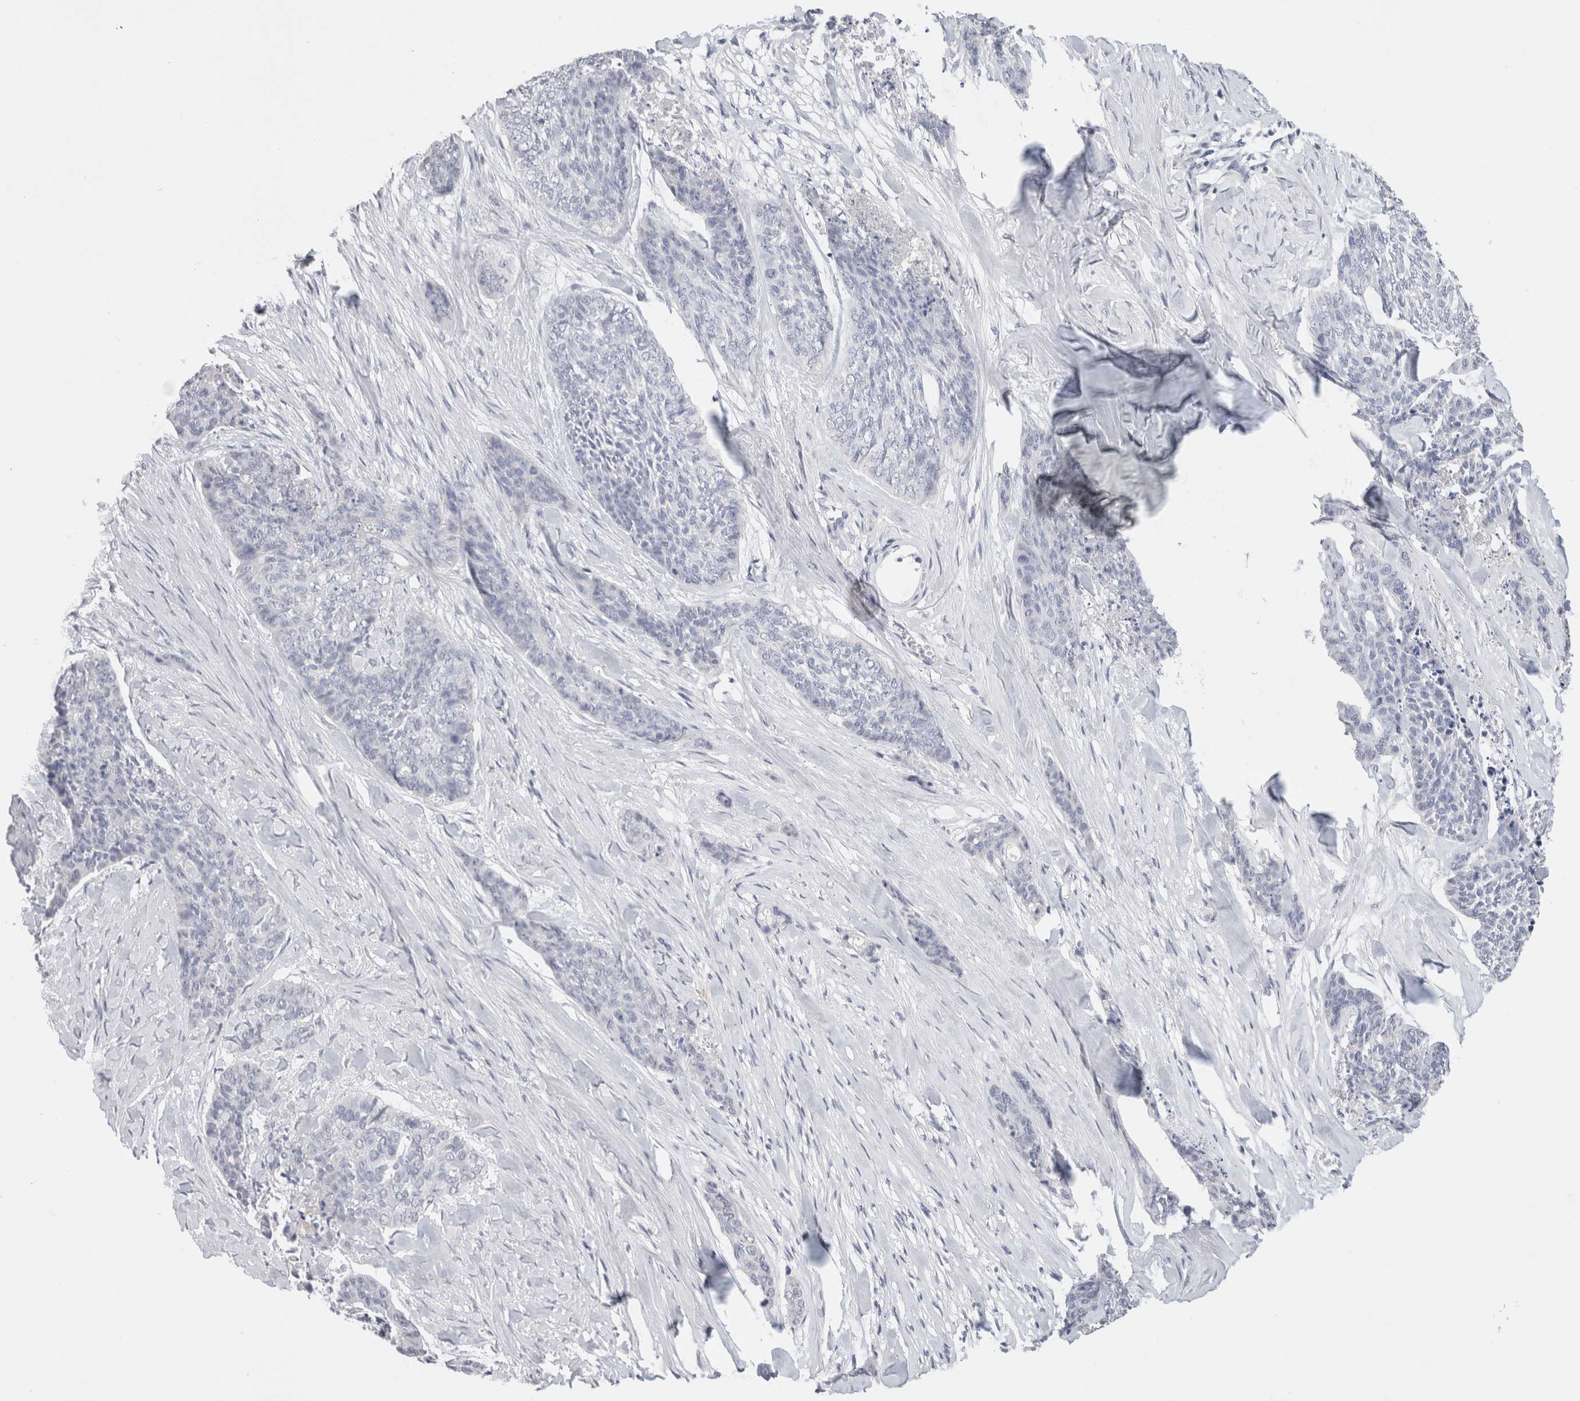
{"staining": {"intensity": "negative", "quantity": "none", "location": "none"}, "tissue": "skin cancer", "cell_type": "Tumor cells", "image_type": "cancer", "snomed": [{"axis": "morphology", "description": "Basal cell carcinoma"}, {"axis": "topography", "description": "Skin"}], "caption": "High magnification brightfield microscopy of skin basal cell carcinoma stained with DAB (3,3'-diaminobenzidine) (brown) and counterstained with hematoxylin (blue): tumor cells show no significant expression.", "gene": "LAMP3", "patient": {"sex": "female", "age": 64}}